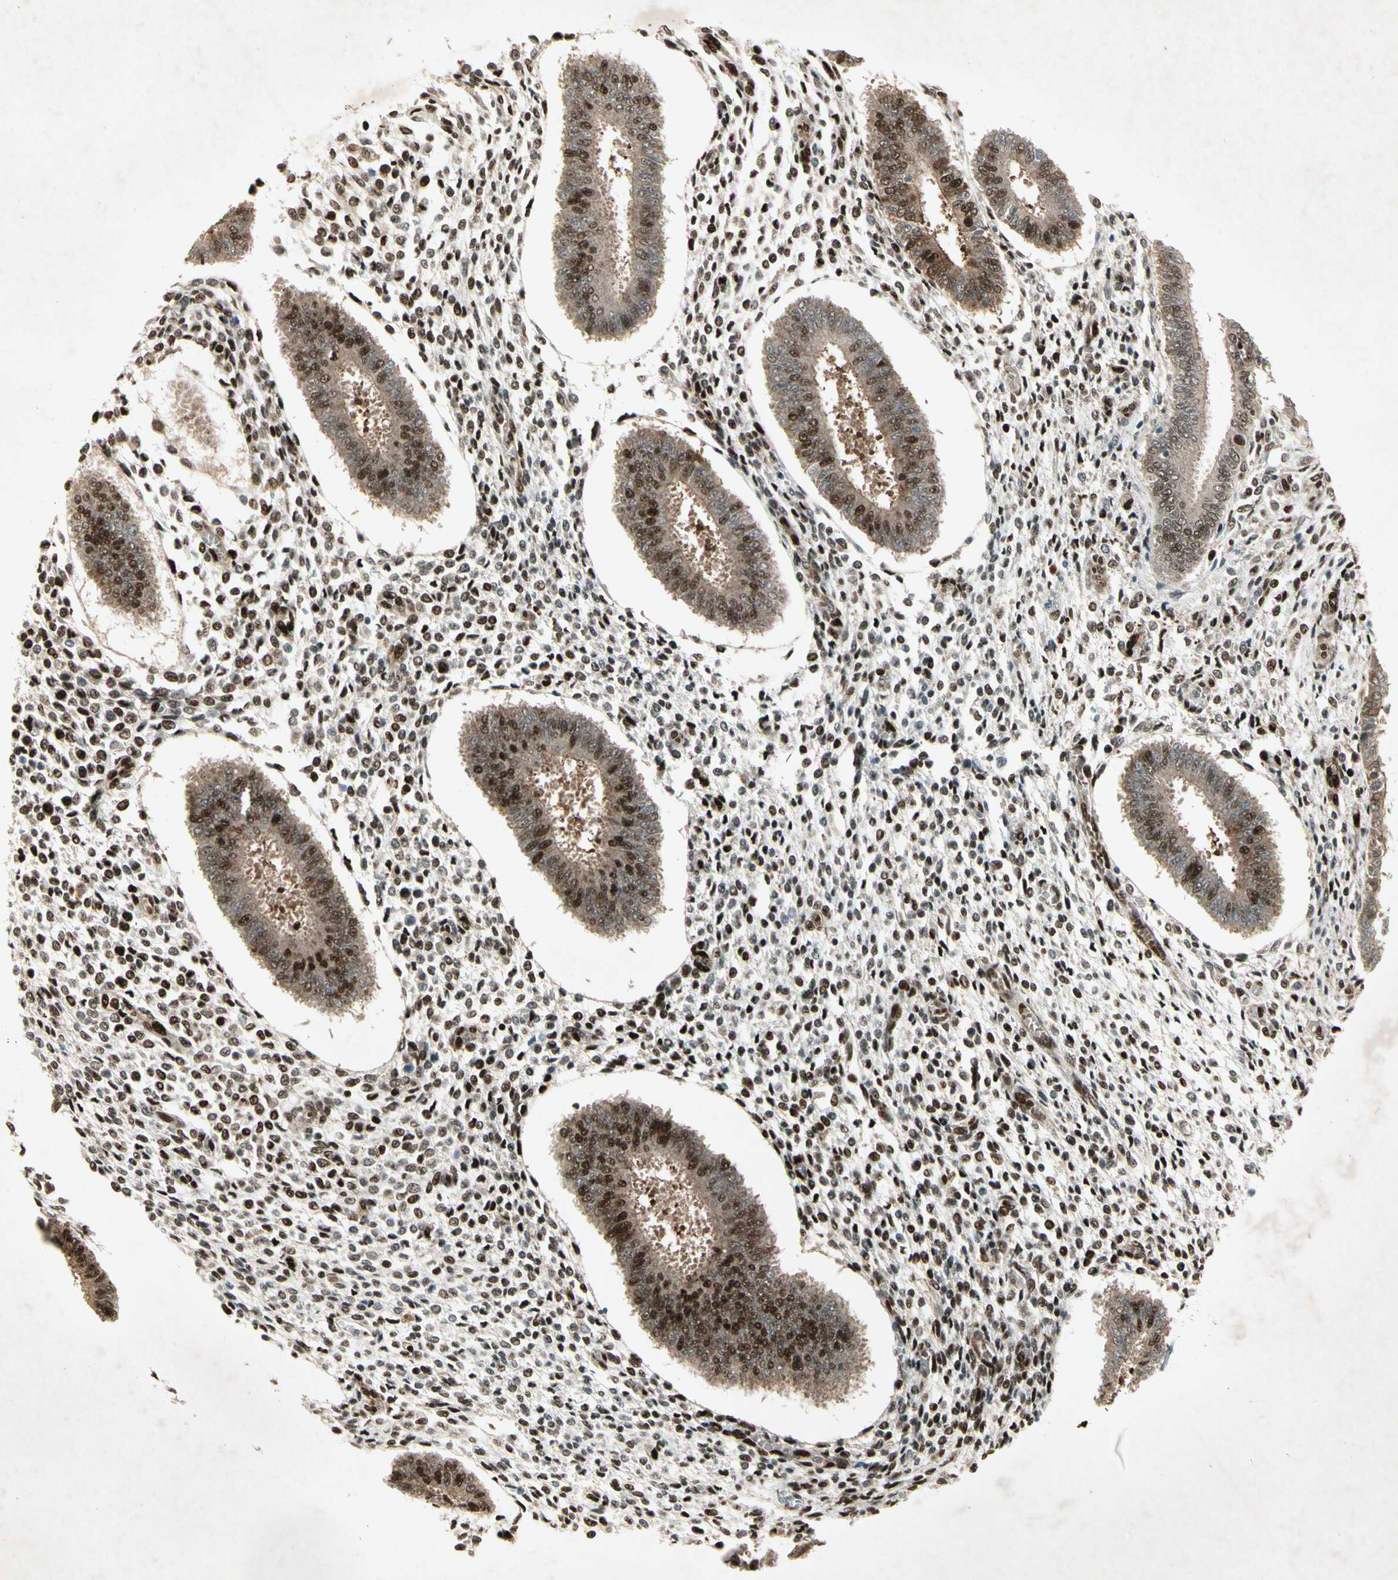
{"staining": {"intensity": "strong", "quantity": ">75%", "location": "nuclear"}, "tissue": "endometrium", "cell_type": "Cells in endometrial stroma", "image_type": "normal", "snomed": [{"axis": "morphology", "description": "Normal tissue, NOS"}, {"axis": "topography", "description": "Endometrium"}], "caption": "This is an image of immunohistochemistry (IHC) staining of unremarkable endometrium, which shows strong expression in the nuclear of cells in endometrial stroma.", "gene": "RNF43", "patient": {"sex": "female", "age": 35}}